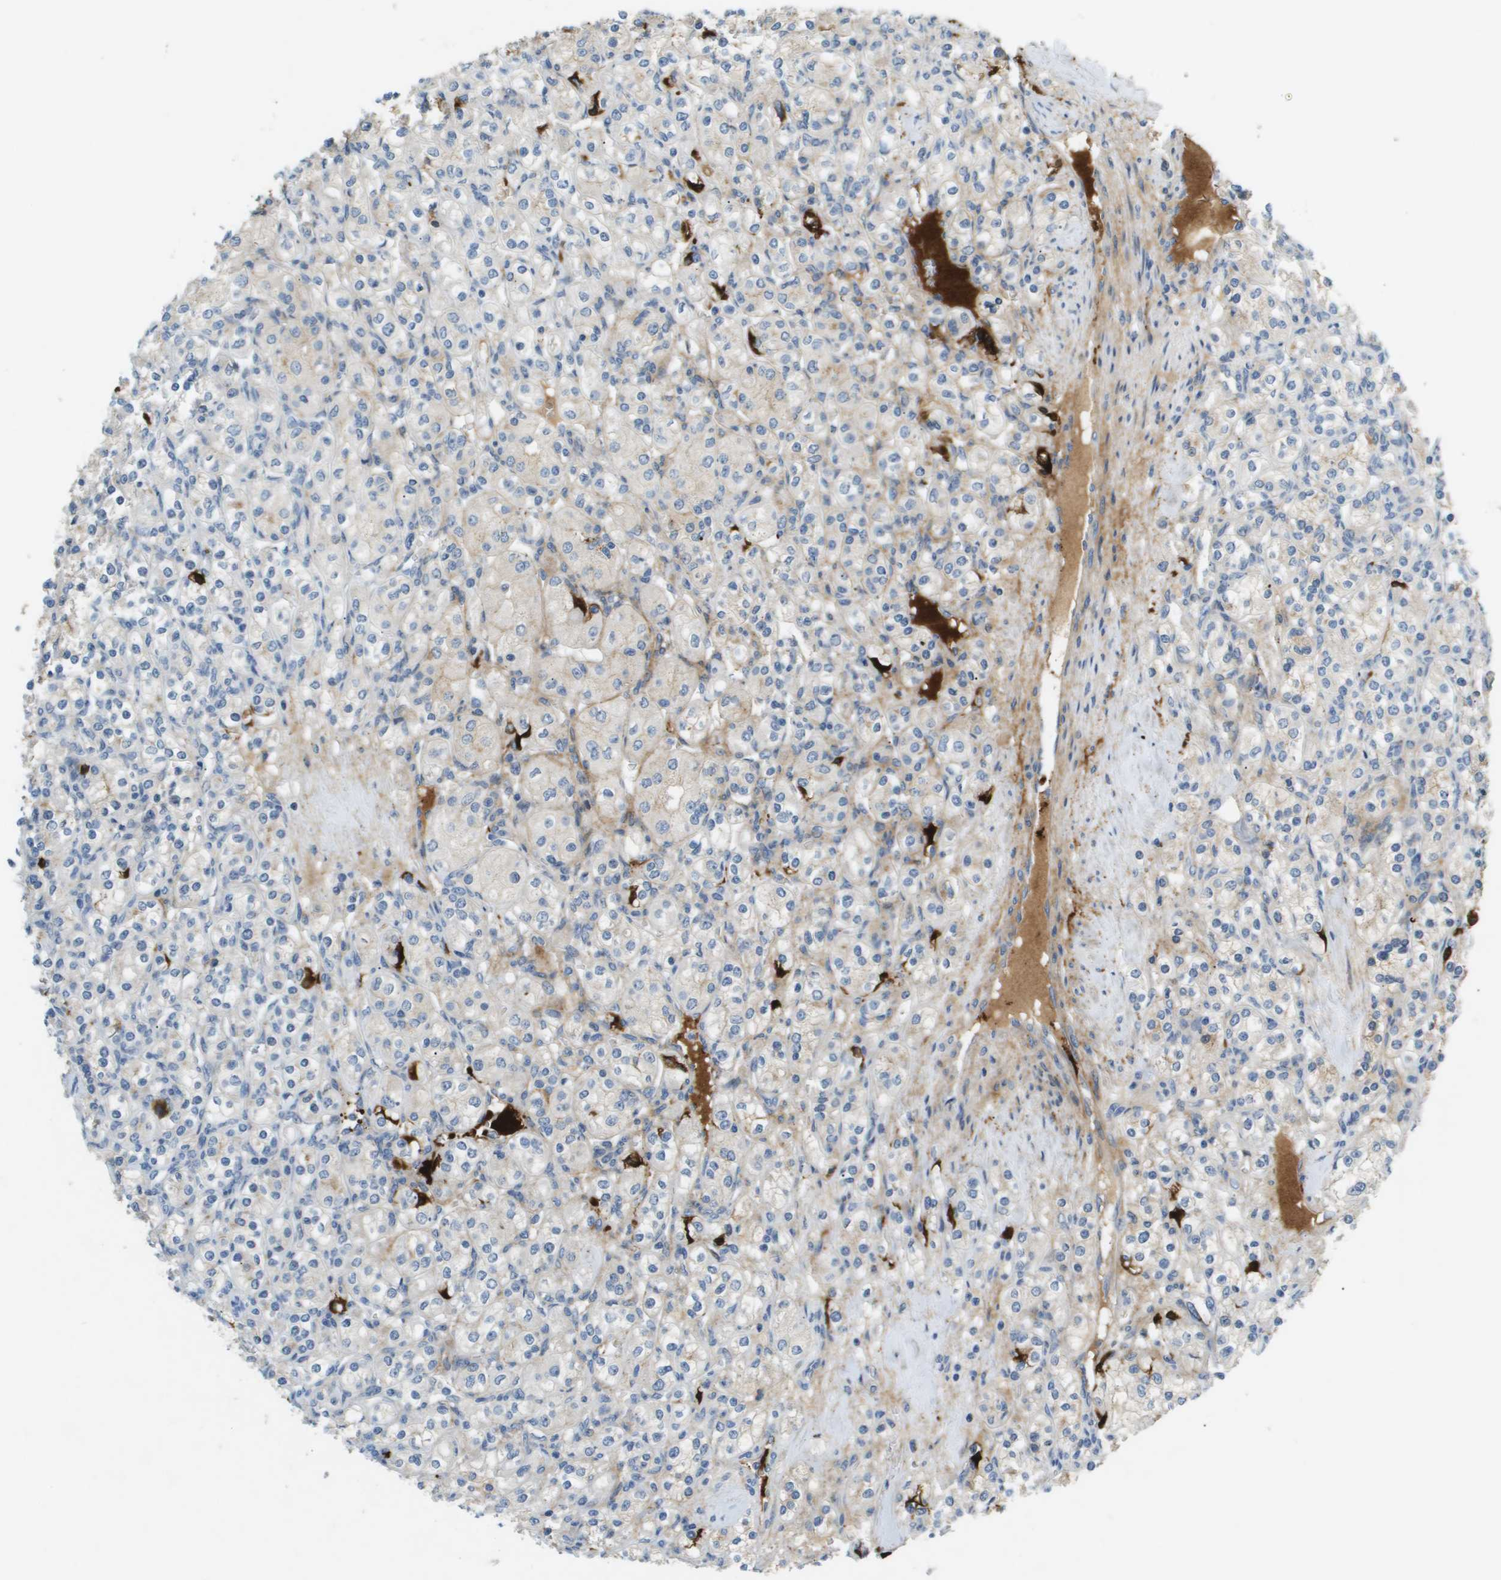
{"staining": {"intensity": "weak", "quantity": "<25%", "location": "cytoplasmic/membranous"}, "tissue": "renal cancer", "cell_type": "Tumor cells", "image_type": "cancer", "snomed": [{"axis": "morphology", "description": "Adenocarcinoma, NOS"}, {"axis": "topography", "description": "Kidney"}], "caption": "Tumor cells show no significant staining in renal cancer. (DAB IHC visualized using brightfield microscopy, high magnification).", "gene": "VTN", "patient": {"sex": "male", "age": 77}}